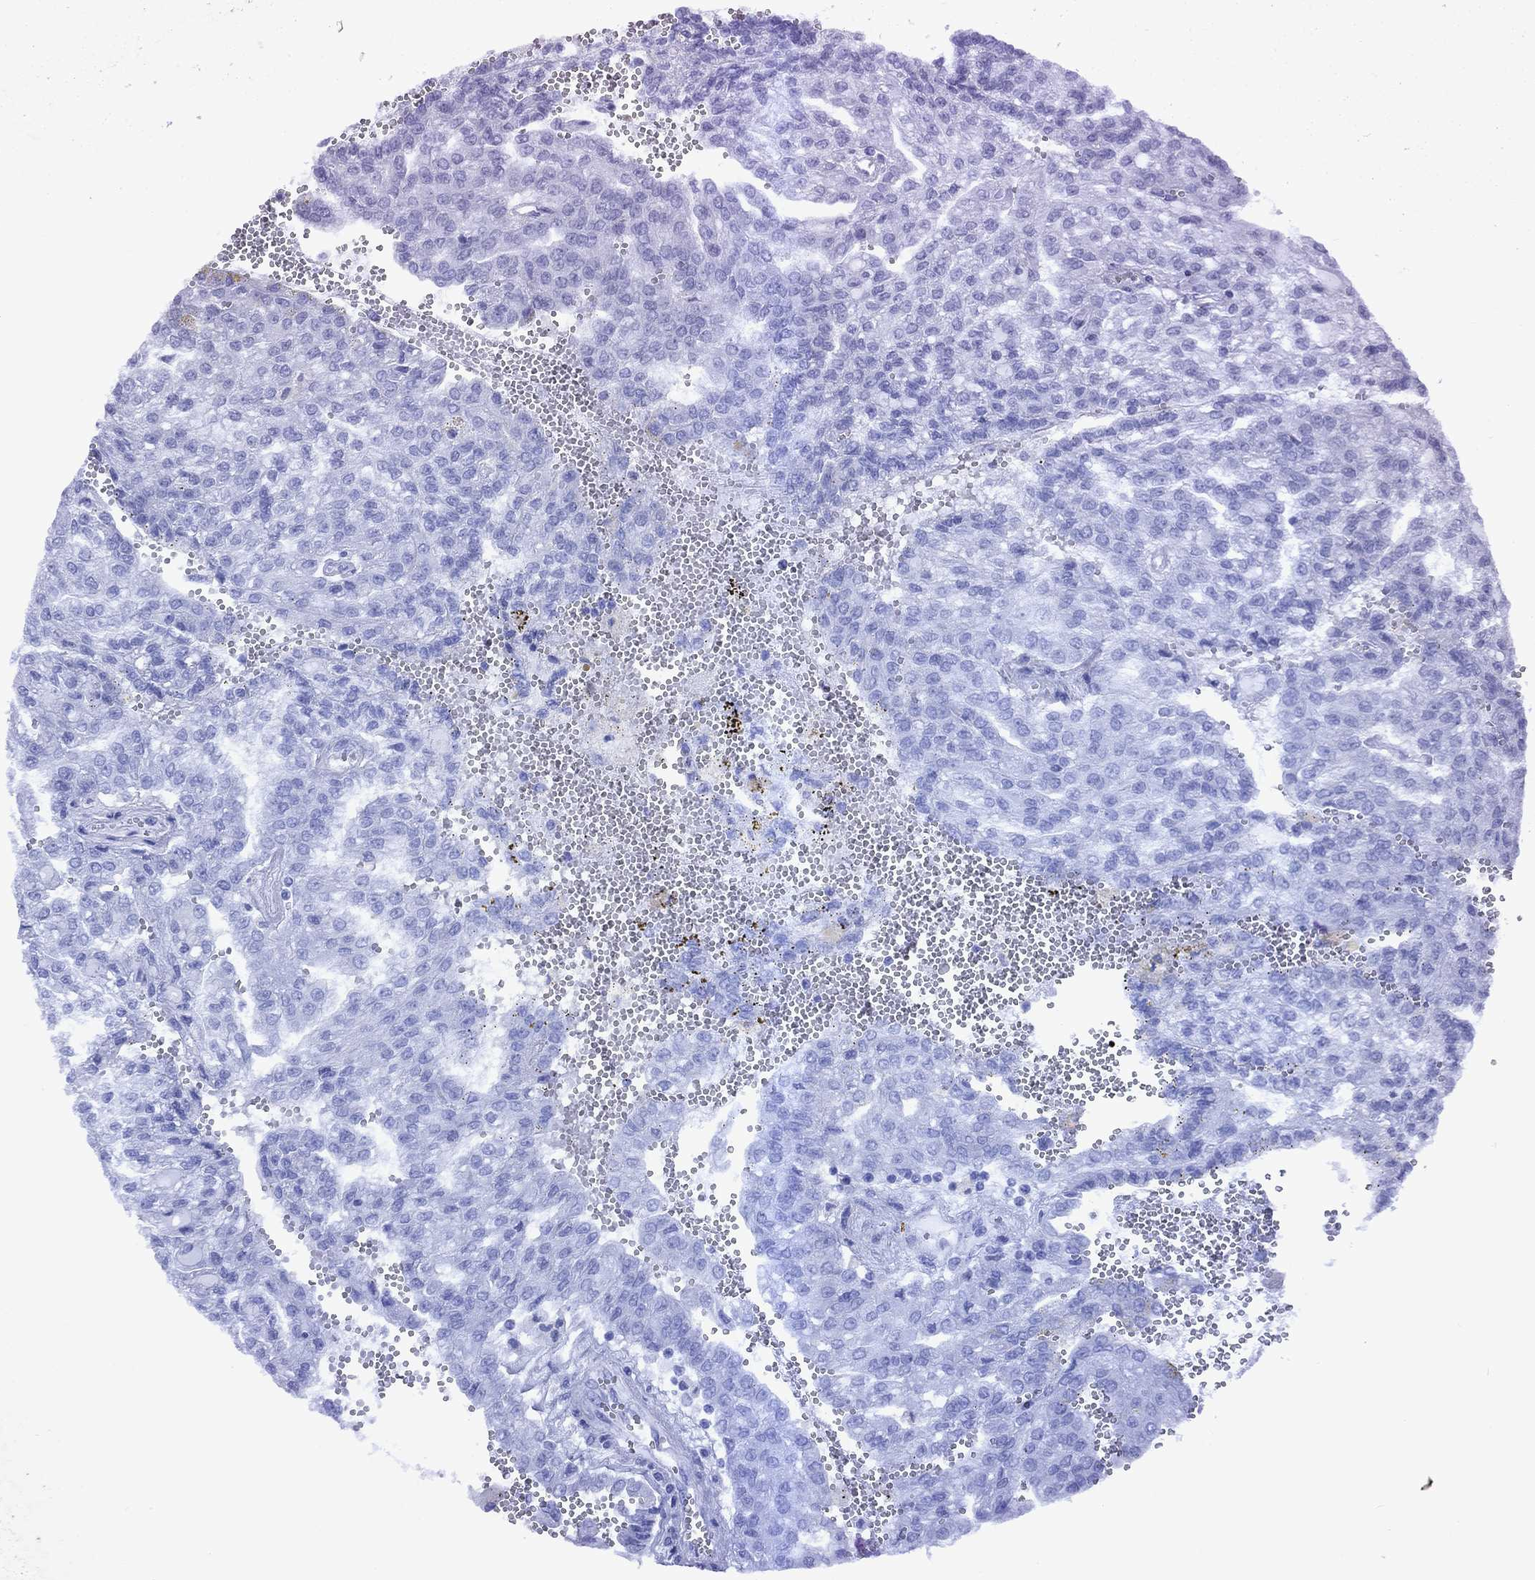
{"staining": {"intensity": "negative", "quantity": "none", "location": "none"}, "tissue": "renal cancer", "cell_type": "Tumor cells", "image_type": "cancer", "snomed": [{"axis": "morphology", "description": "Adenocarcinoma, NOS"}, {"axis": "topography", "description": "Kidney"}], "caption": "High power microscopy histopathology image of an immunohistochemistry (IHC) image of renal adenocarcinoma, revealing no significant positivity in tumor cells.", "gene": "MTAP", "patient": {"sex": "male", "age": 63}}